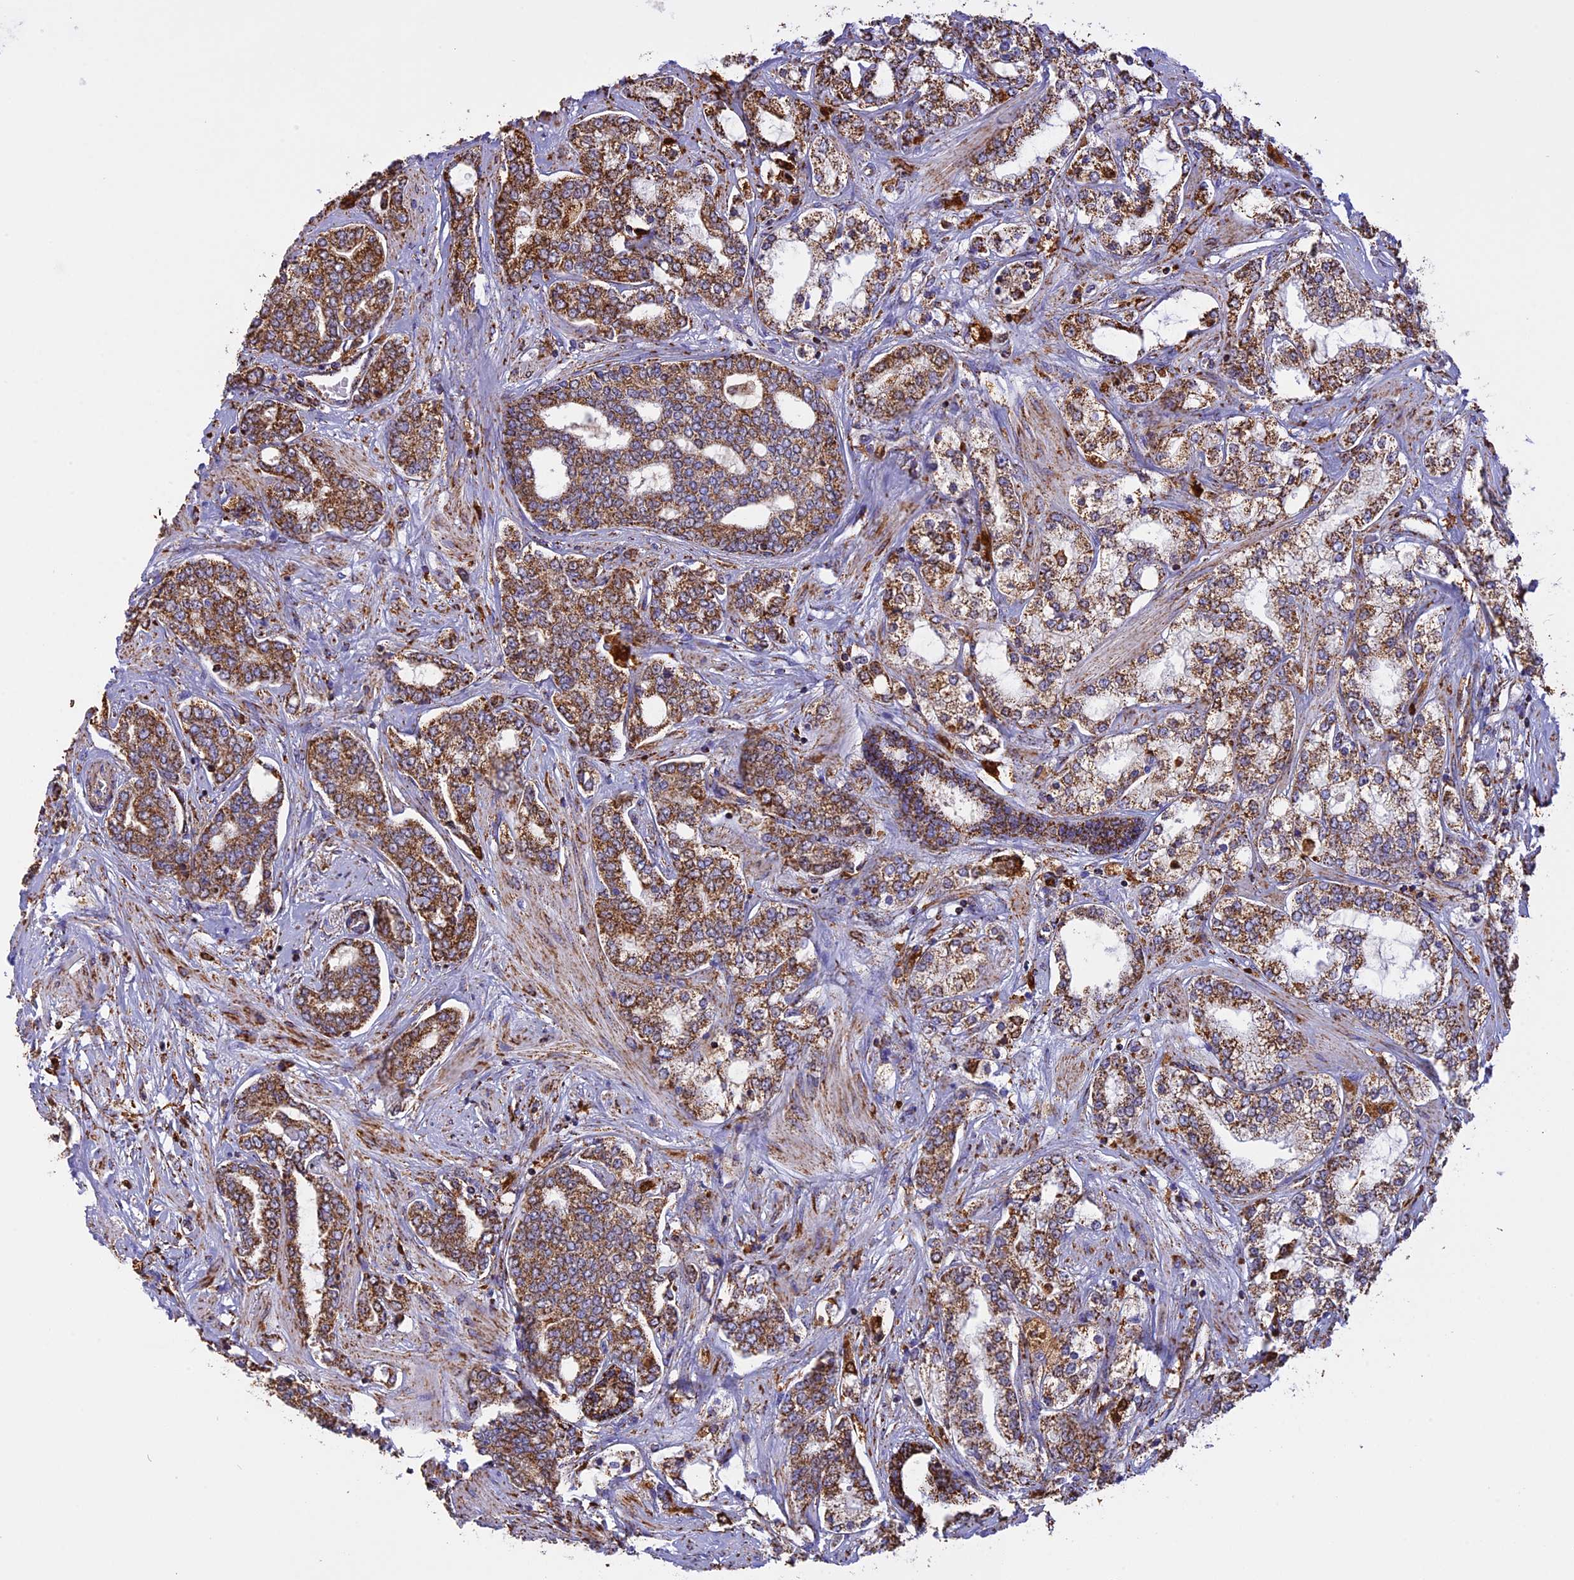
{"staining": {"intensity": "moderate", "quantity": ">75%", "location": "cytoplasmic/membranous"}, "tissue": "prostate cancer", "cell_type": "Tumor cells", "image_type": "cancer", "snomed": [{"axis": "morphology", "description": "Adenocarcinoma, High grade"}, {"axis": "topography", "description": "Prostate"}], "caption": "Human high-grade adenocarcinoma (prostate) stained for a protein (brown) displays moderate cytoplasmic/membranous positive positivity in approximately >75% of tumor cells.", "gene": "KCNG1", "patient": {"sex": "male", "age": 64}}